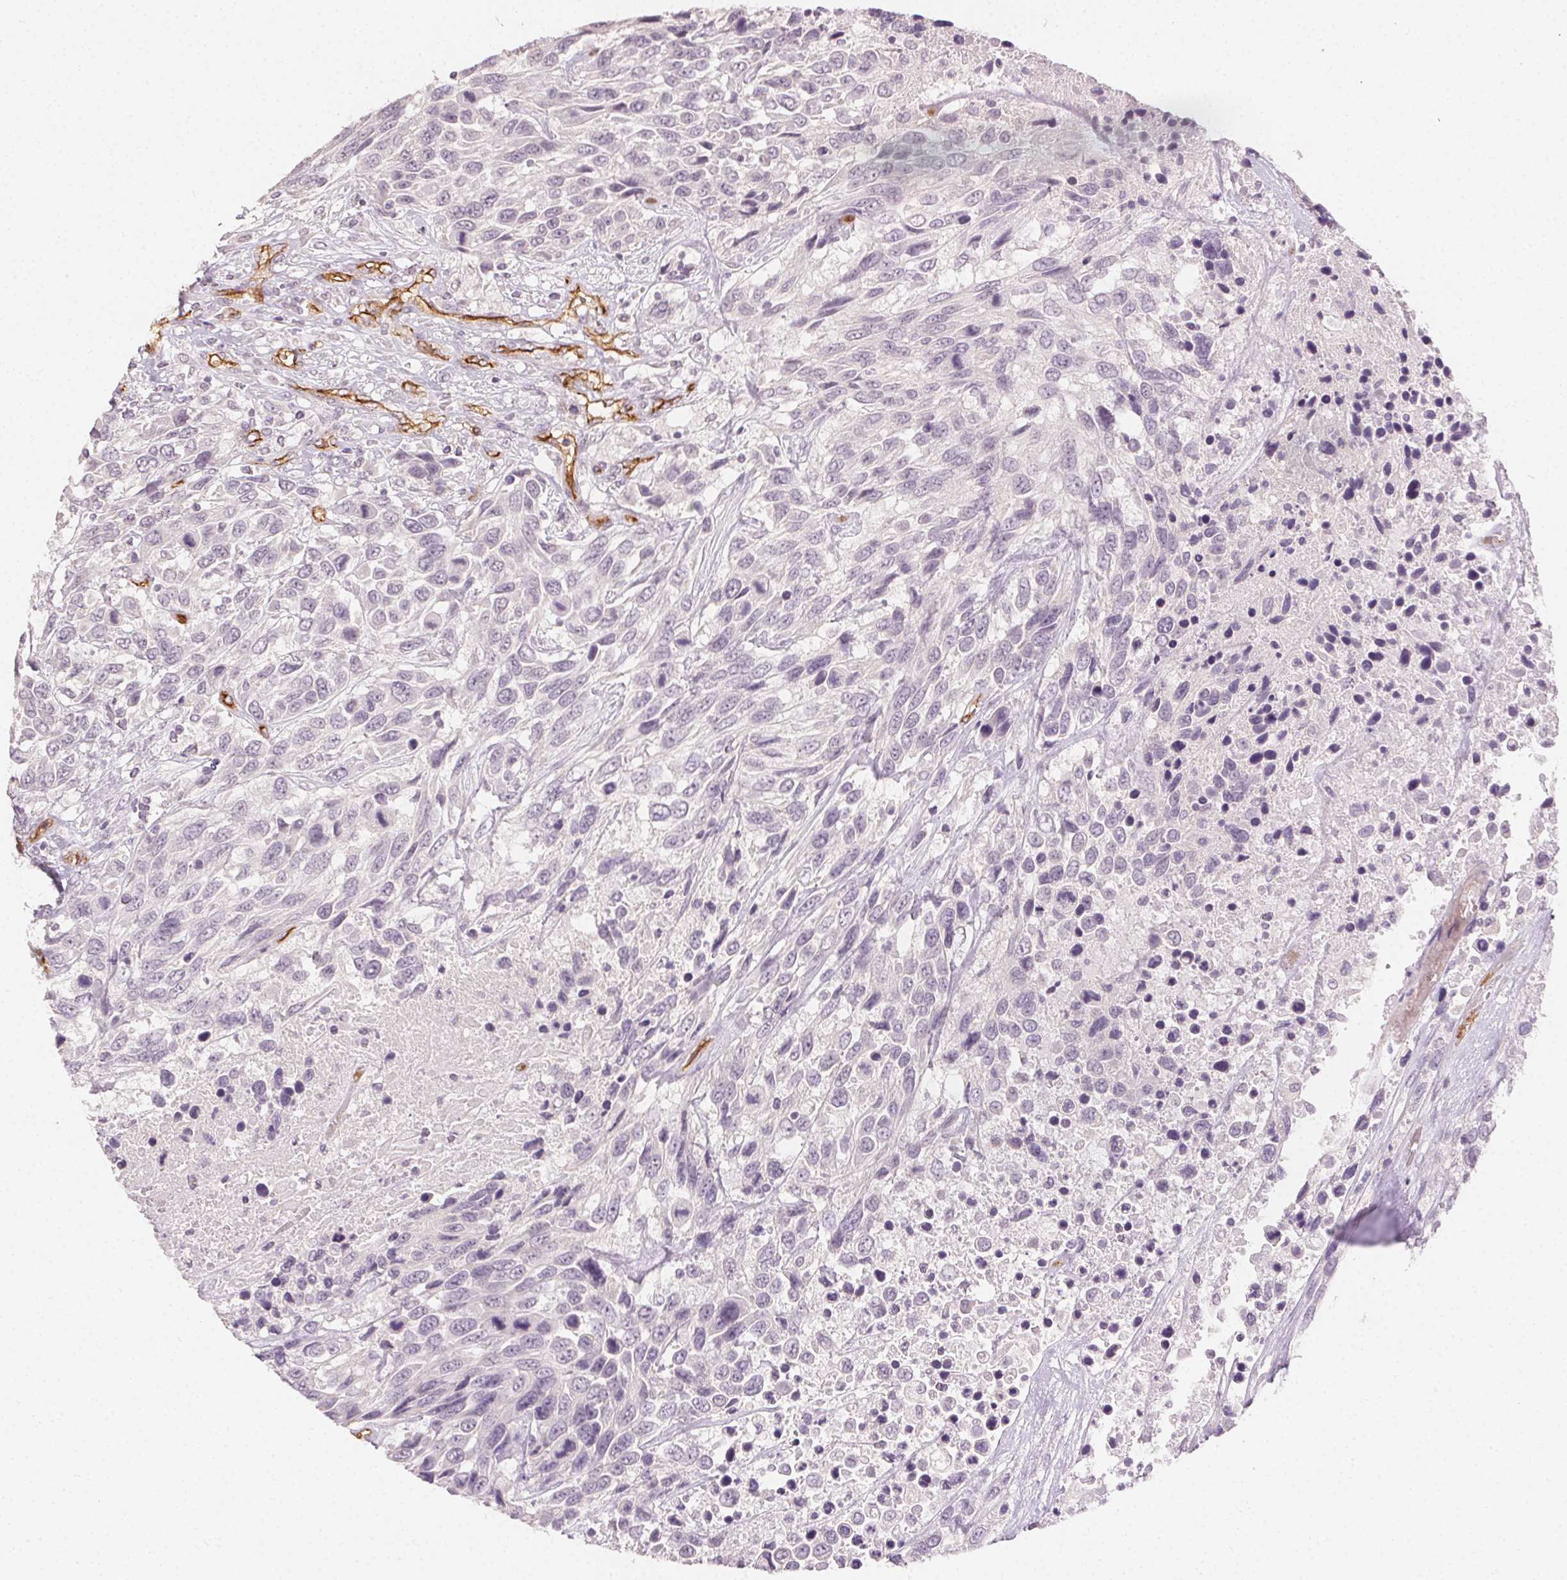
{"staining": {"intensity": "negative", "quantity": "none", "location": "none"}, "tissue": "urothelial cancer", "cell_type": "Tumor cells", "image_type": "cancer", "snomed": [{"axis": "morphology", "description": "Urothelial carcinoma, High grade"}, {"axis": "topography", "description": "Urinary bladder"}], "caption": "This is an immunohistochemistry (IHC) histopathology image of high-grade urothelial carcinoma. There is no staining in tumor cells.", "gene": "PODXL", "patient": {"sex": "female", "age": 70}}